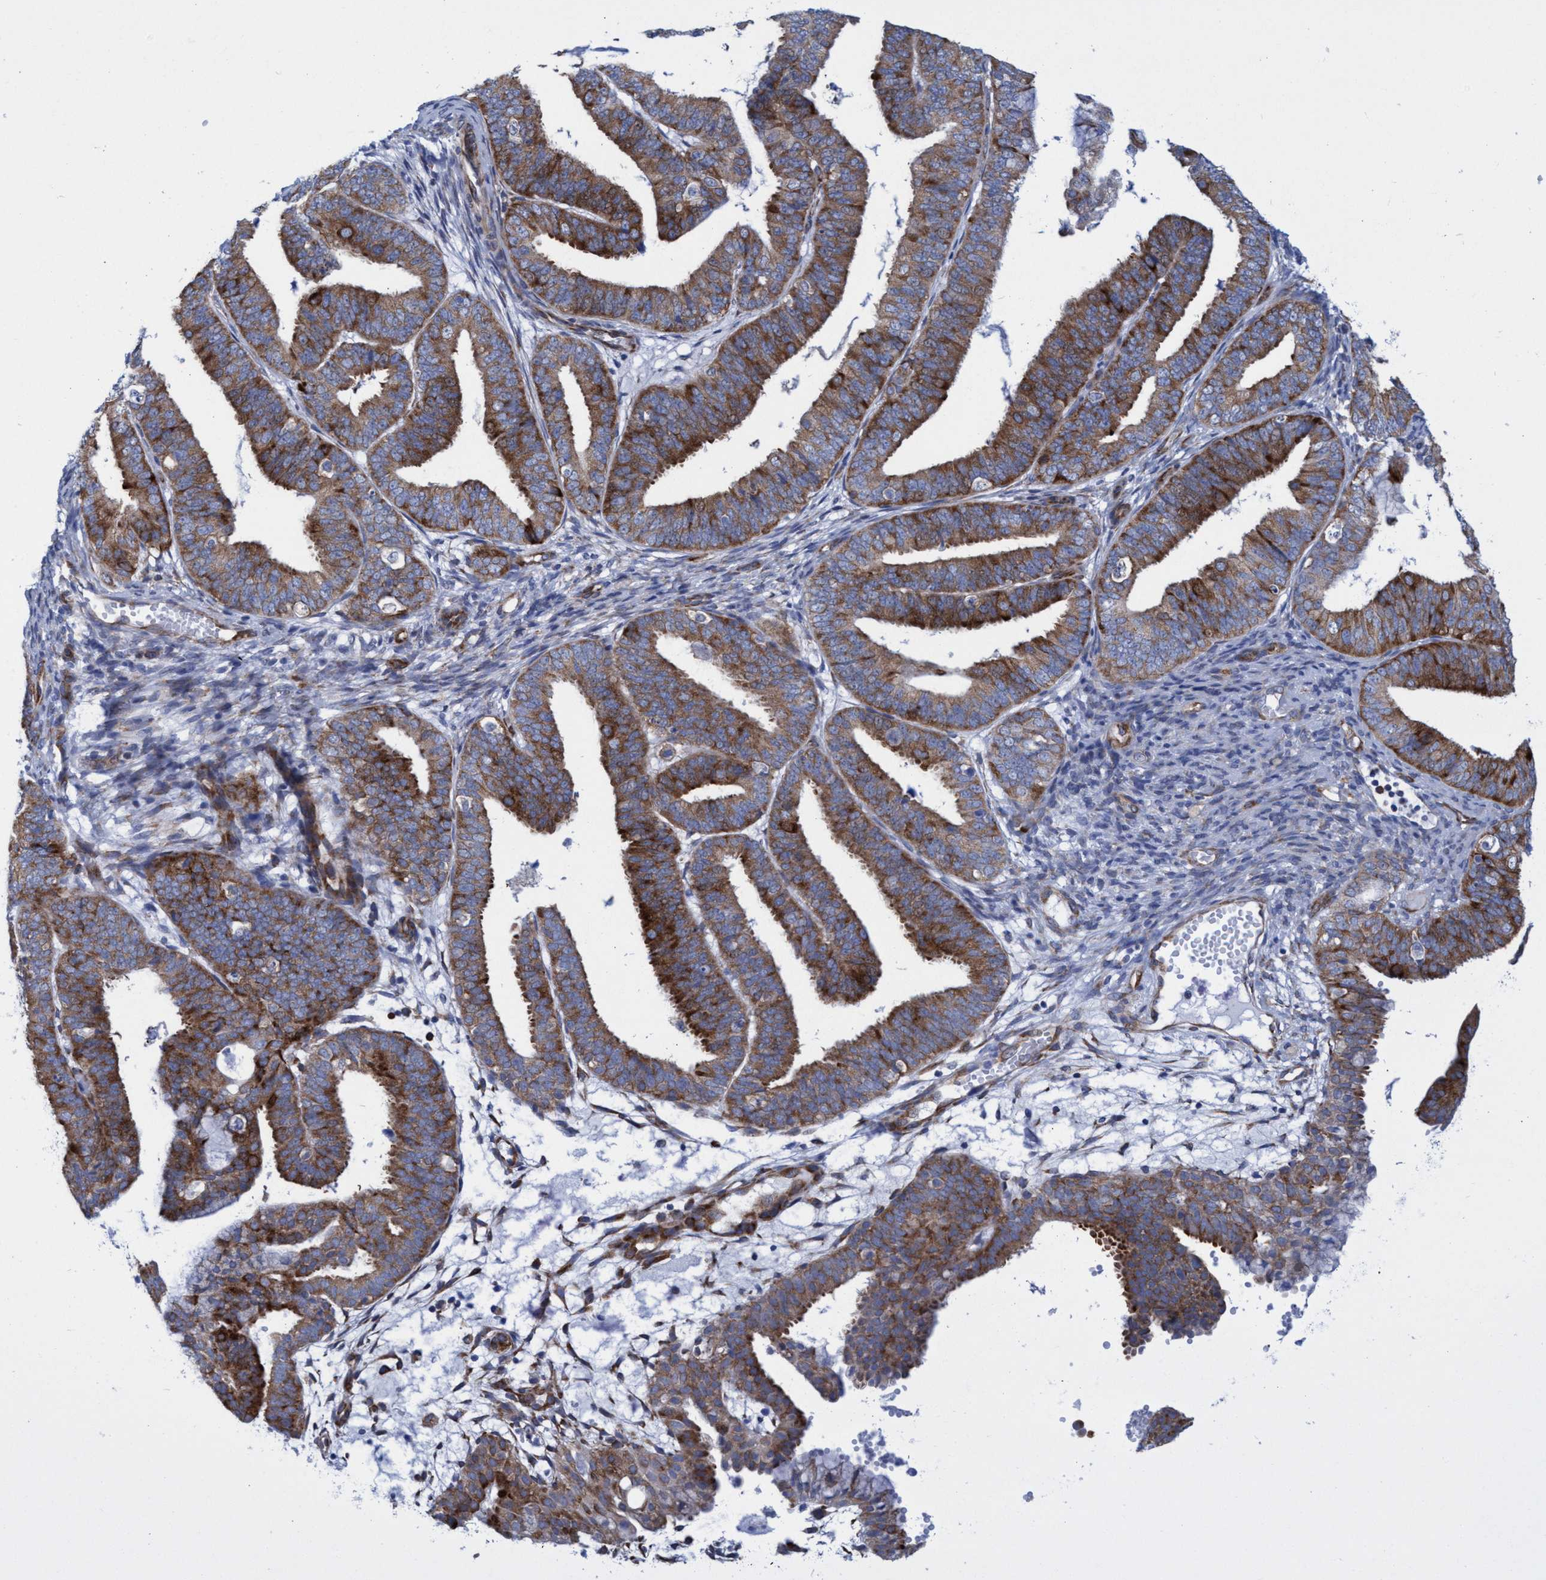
{"staining": {"intensity": "strong", "quantity": ">75%", "location": "cytoplasmic/membranous"}, "tissue": "endometrial cancer", "cell_type": "Tumor cells", "image_type": "cancer", "snomed": [{"axis": "morphology", "description": "Adenocarcinoma, NOS"}, {"axis": "topography", "description": "Endometrium"}], "caption": "Protein analysis of adenocarcinoma (endometrial) tissue demonstrates strong cytoplasmic/membranous staining in approximately >75% of tumor cells. The protein is stained brown, and the nuclei are stained in blue (DAB IHC with brightfield microscopy, high magnification).", "gene": "R3HCC1", "patient": {"sex": "female", "age": 63}}